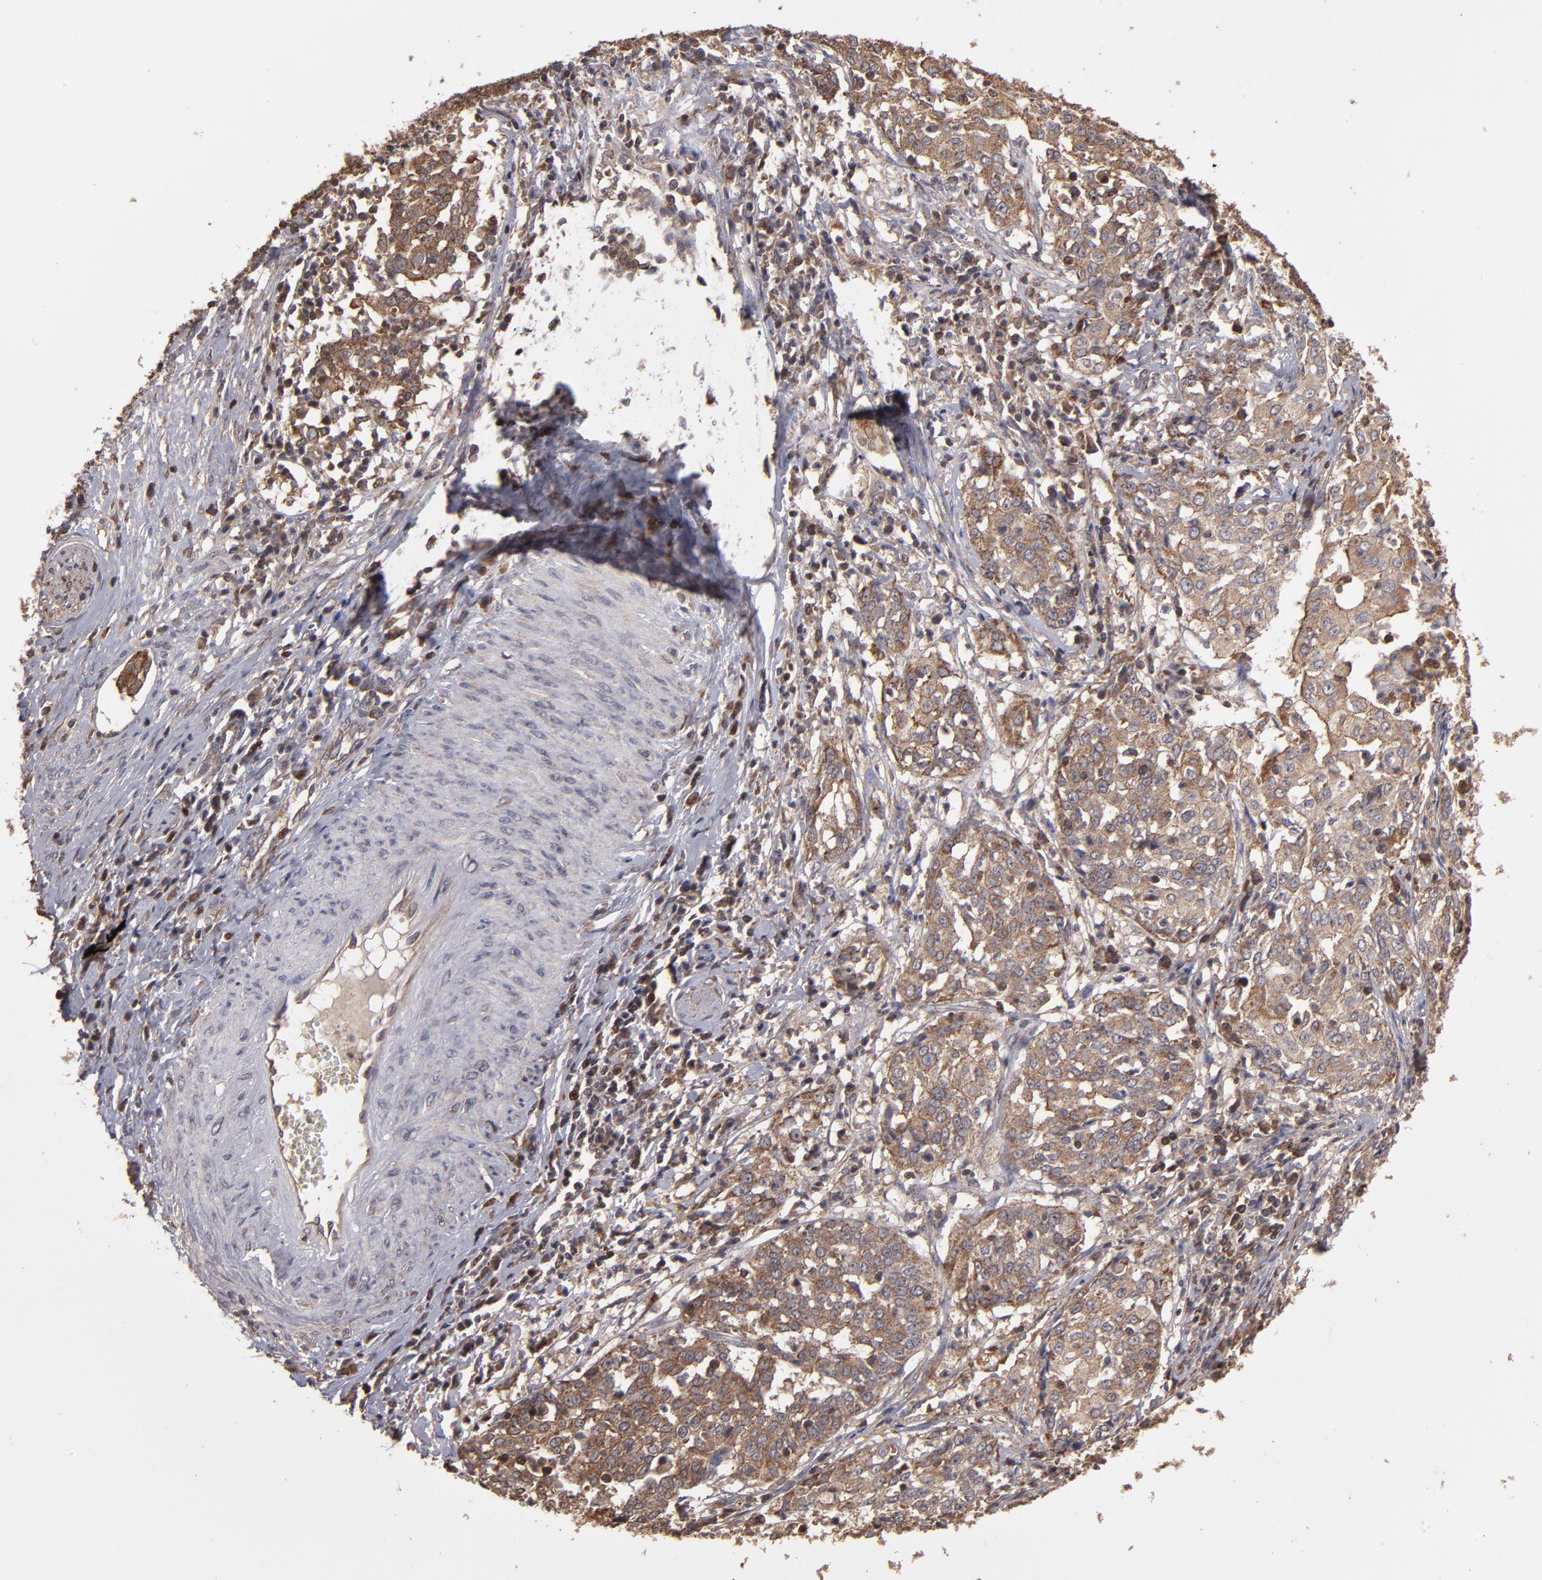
{"staining": {"intensity": "moderate", "quantity": ">75%", "location": "cytoplasmic/membranous"}, "tissue": "cervical cancer", "cell_type": "Tumor cells", "image_type": "cancer", "snomed": [{"axis": "morphology", "description": "Squamous cell carcinoma, NOS"}, {"axis": "topography", "description": "Cervix"}], "caption": "Human squamous cell carcinoma (cervical) stained with a brown dye demonstrates moderate cytoplasmic/membranous positive expression in approximately >75% of tumor cells.", "gene": "RPS6KA6", "patient": {"sex": "female", "age": 39}}